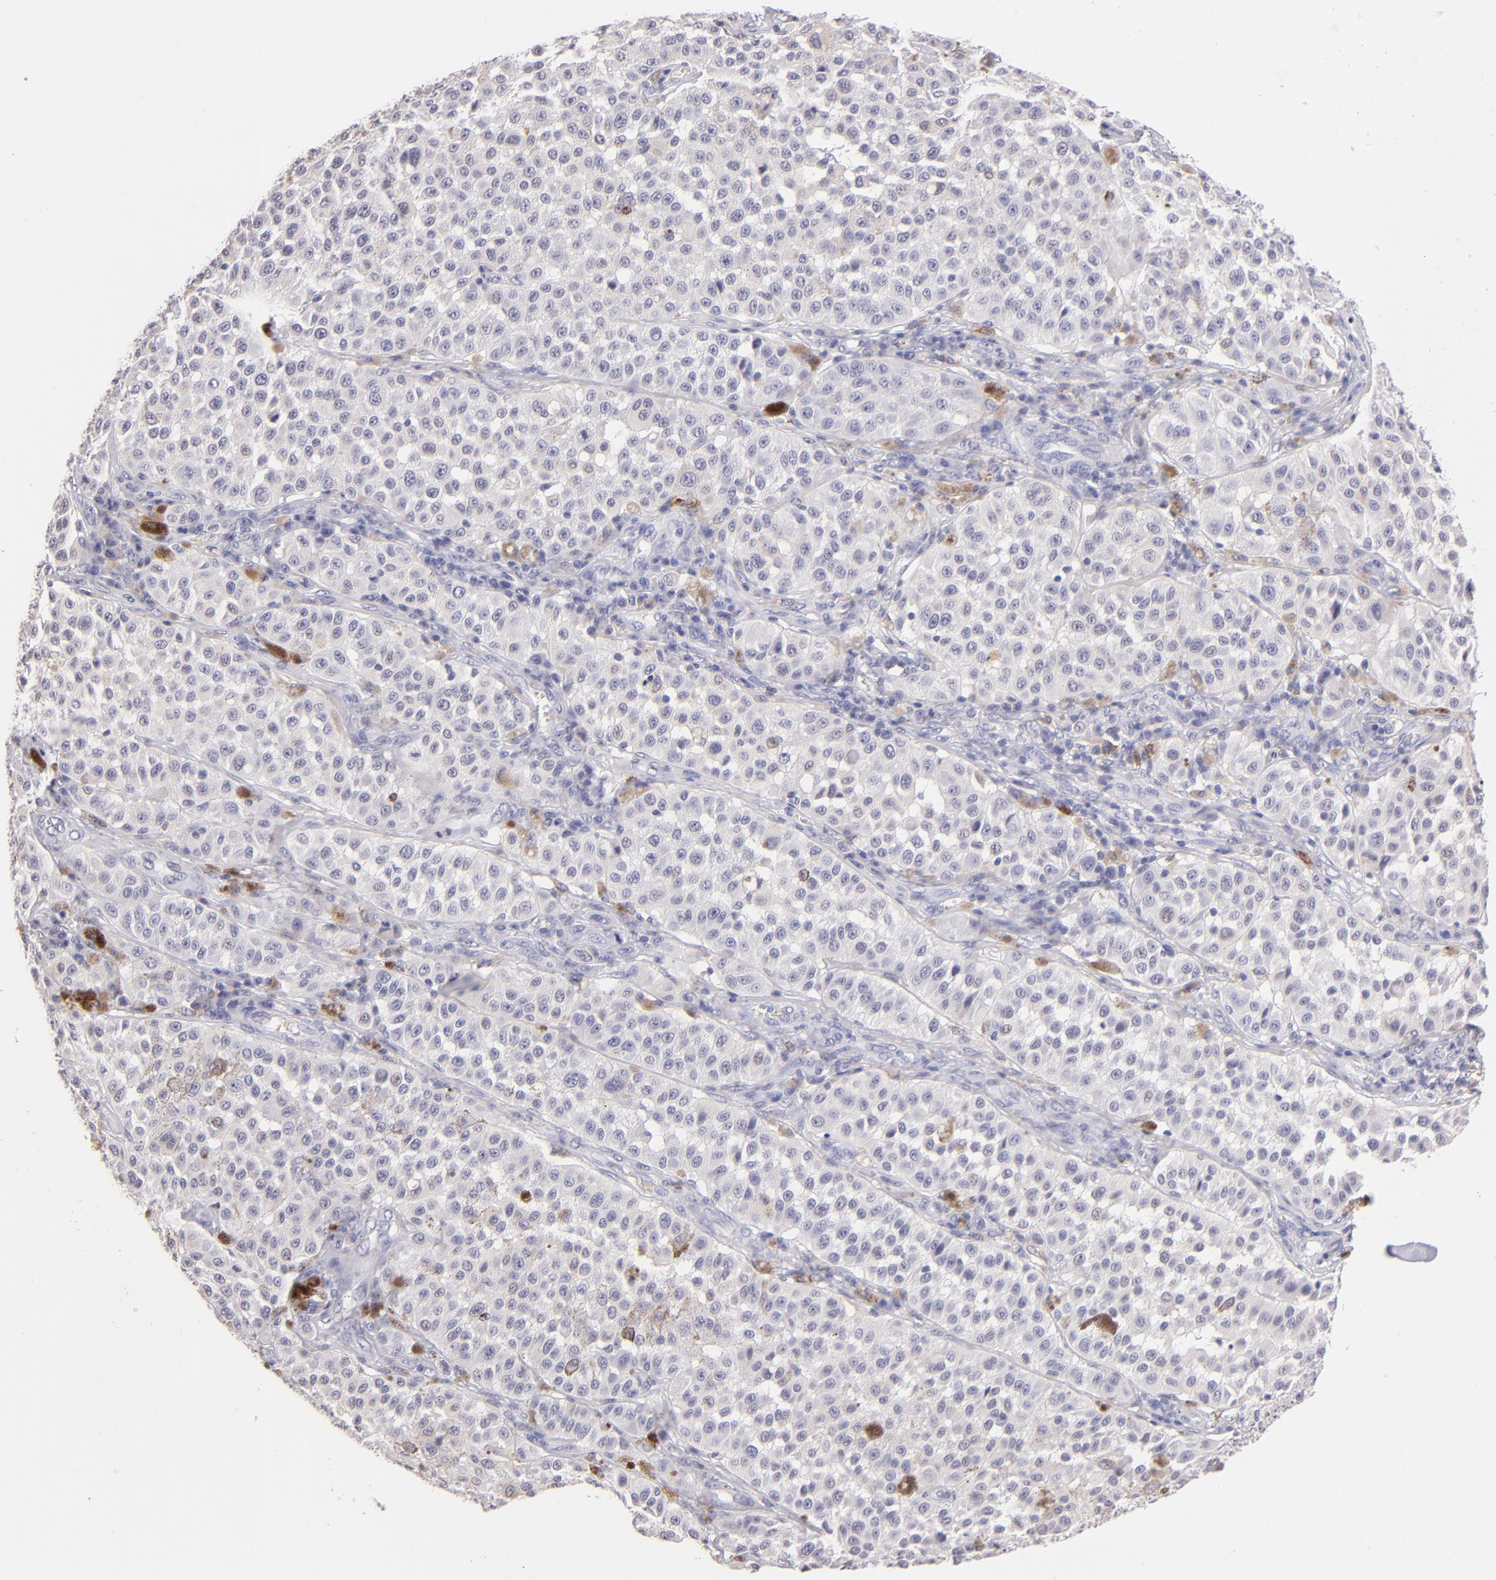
{"staining": {"intensity": "negative", "quantity": "none", "location": "none"}, "tissue": "melanoma", "cell_type": "Tumor cells", "image_type": "cancer", "snomed": [{"axis": "morphology", "description": "Malignant melanoma, NOS"}, {"axis": "topography", "description": "Skin"}], "caption": "Melanoma was stained to show a protein in brown. There is no significant staining in tumor cells. The staining is performed using DAB brown chromogen with nuclei counter-stained in using hematoxylin.", "gene": "IL2RA", "patient": {"sex": "female", "age": 64}}